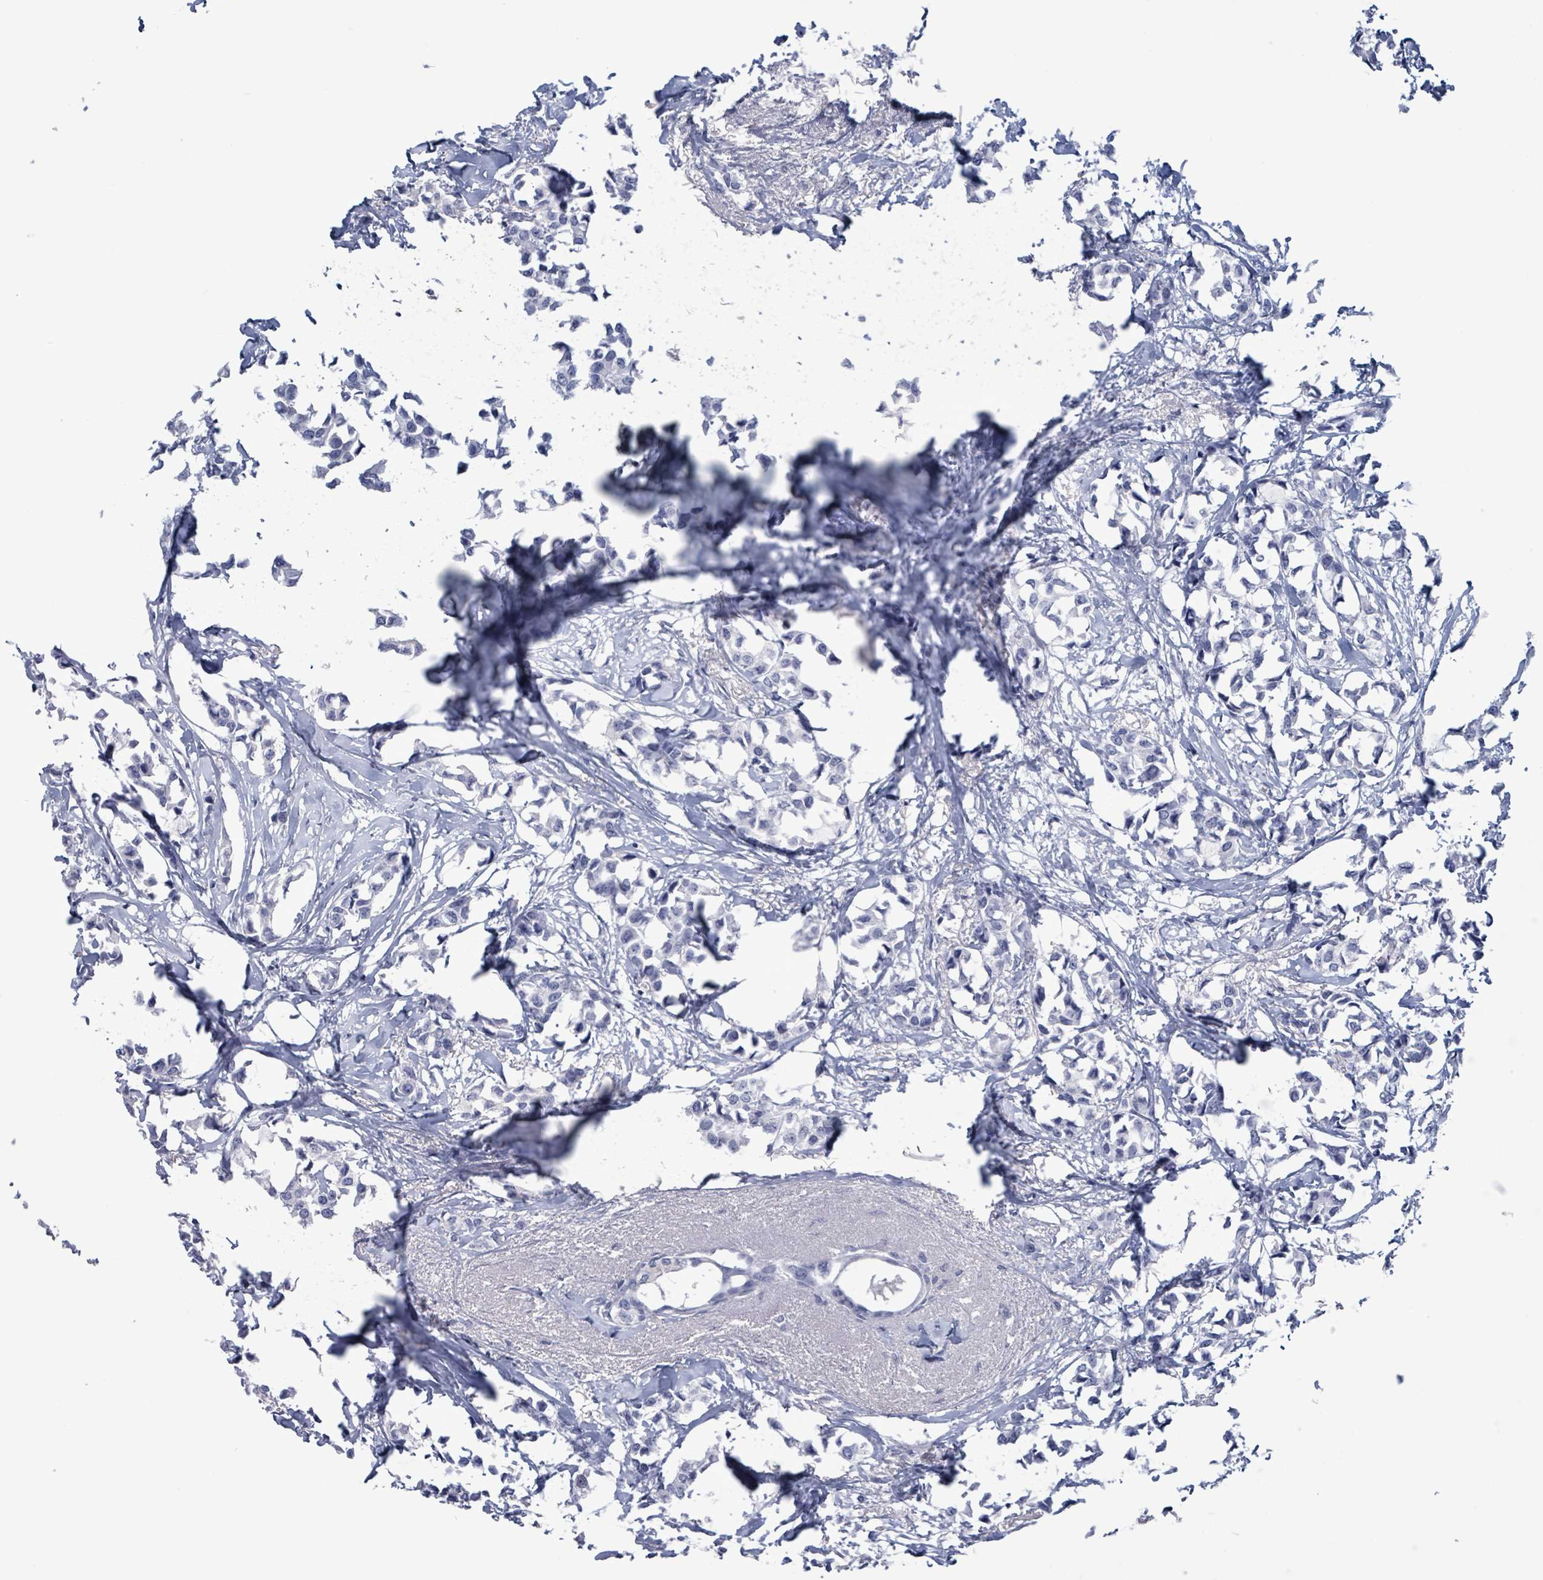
{"staining": {"intensity": "negative", "quantity": "none", "location": "none"}, "tissue": "breast cancer", "cell_type": "Tumor cells", "image_type": "cancer", "snomed": [{"axis": "morphology", "description": "Duct carcinoma"}, {"axis": "topography", "description": "Breast"}], "caption": "Tumor cells are negative for protein expression in human breast cancer (intraductal carcinoma). (DAB (3,3'-diaminobenzidine) IHC with hematoxylin counter stain).", "gene": "NKX2-1", "patient": {"sex": "female", "age": 73}}